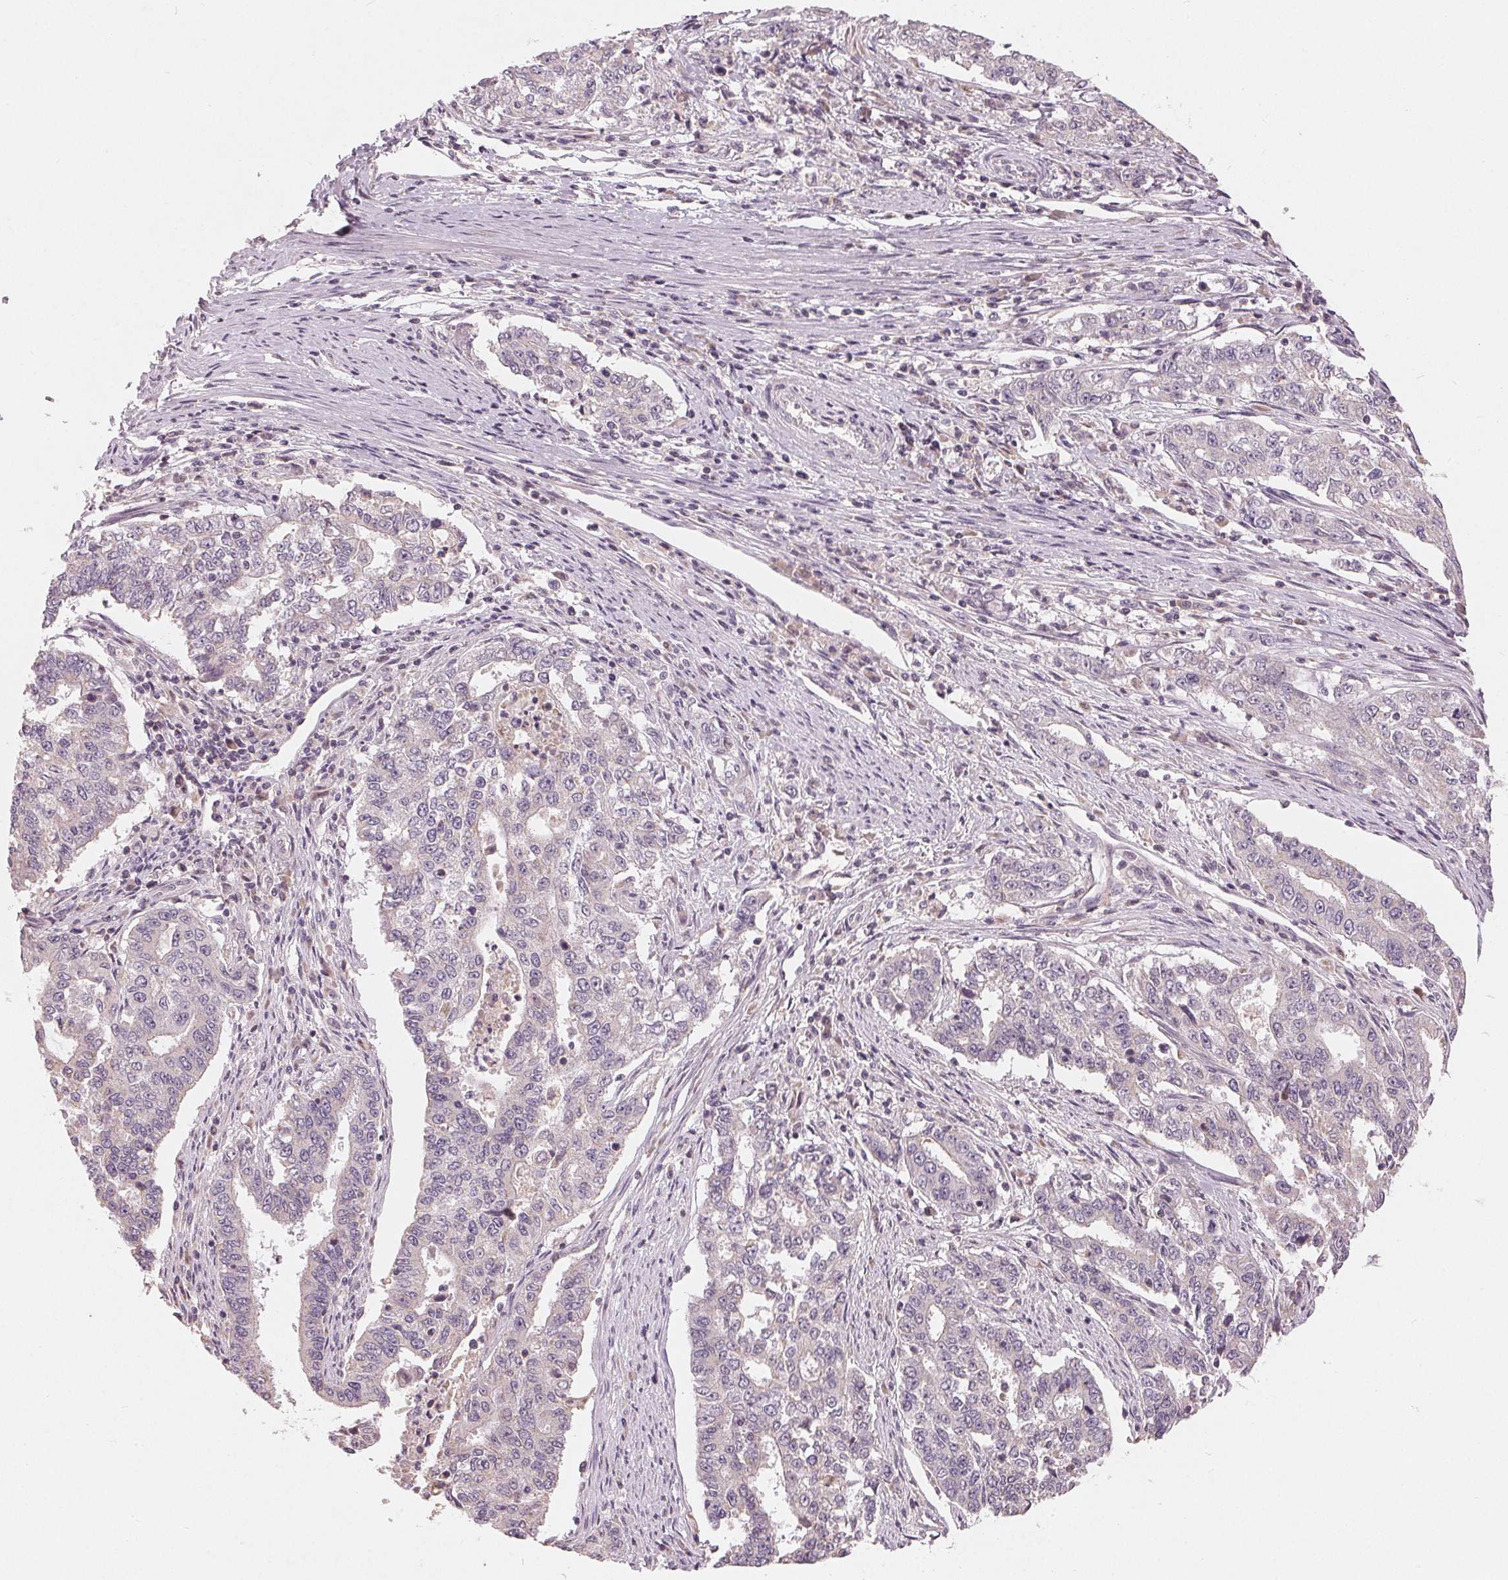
{"staining": {"intensity": "negative", "quantity": "none", "location": "none"}, "tissue": "endometrial cancer", "cell_type": "Tumor cells", "image_type": "cancer", "snomed": [{"axis": "morphology", "description": "Adenocarcinoma, NOS"}, {"axis": "topography", "description": "Uterus"}], "caption": "Immunohistochemistry (IHC) histopathology image of neoplastic tissue: human endometrial cancer stained with DAB exhibits no significant protein expression in tumor cells.", "gene": "TRIM60", "patient": {"sex": "female", "age": 59}}